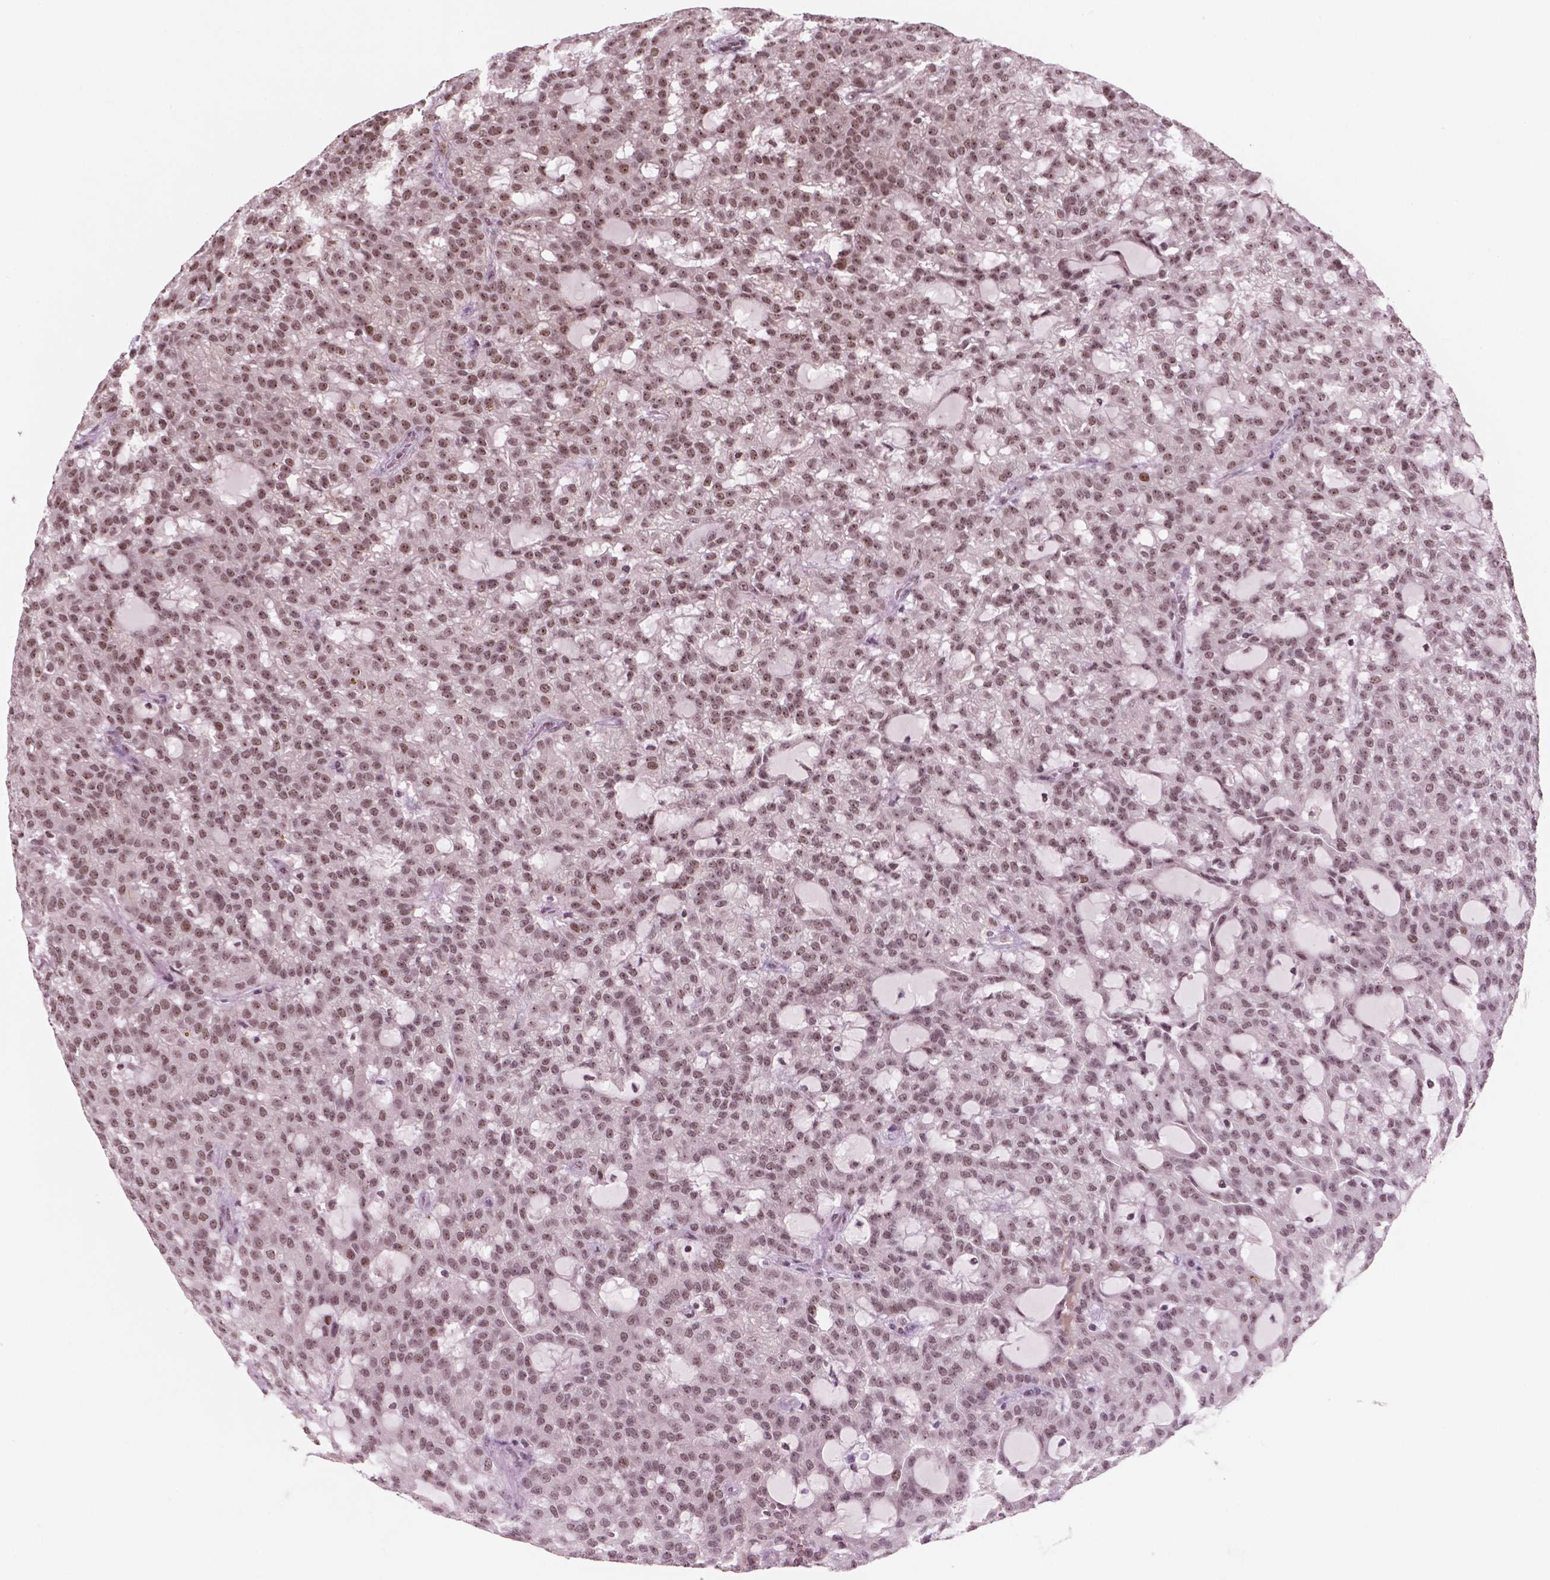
{"staining": {"intensity": "moderate", "quantity": ">75%", "location": "nuclear"}, "tissue": "renal cancer", "cell_type": "Tumor cells", "image_type": "cancer", "snomed": [{"axis": "morphology", "description": "Adenocarcinoma, NOS"}, {"axis": "topography", "description": "Kidney"}], "caption": "Immunohistochemistry (IHC) (DAB (3,3'-diaminobenzidine)) staining of human adenocarcinoma (renal) displays moderate nuclear protein expression in about >75% of tumor cells.", "gene": "POLR2E", "patient": {"sex": "male", "age": 63}}